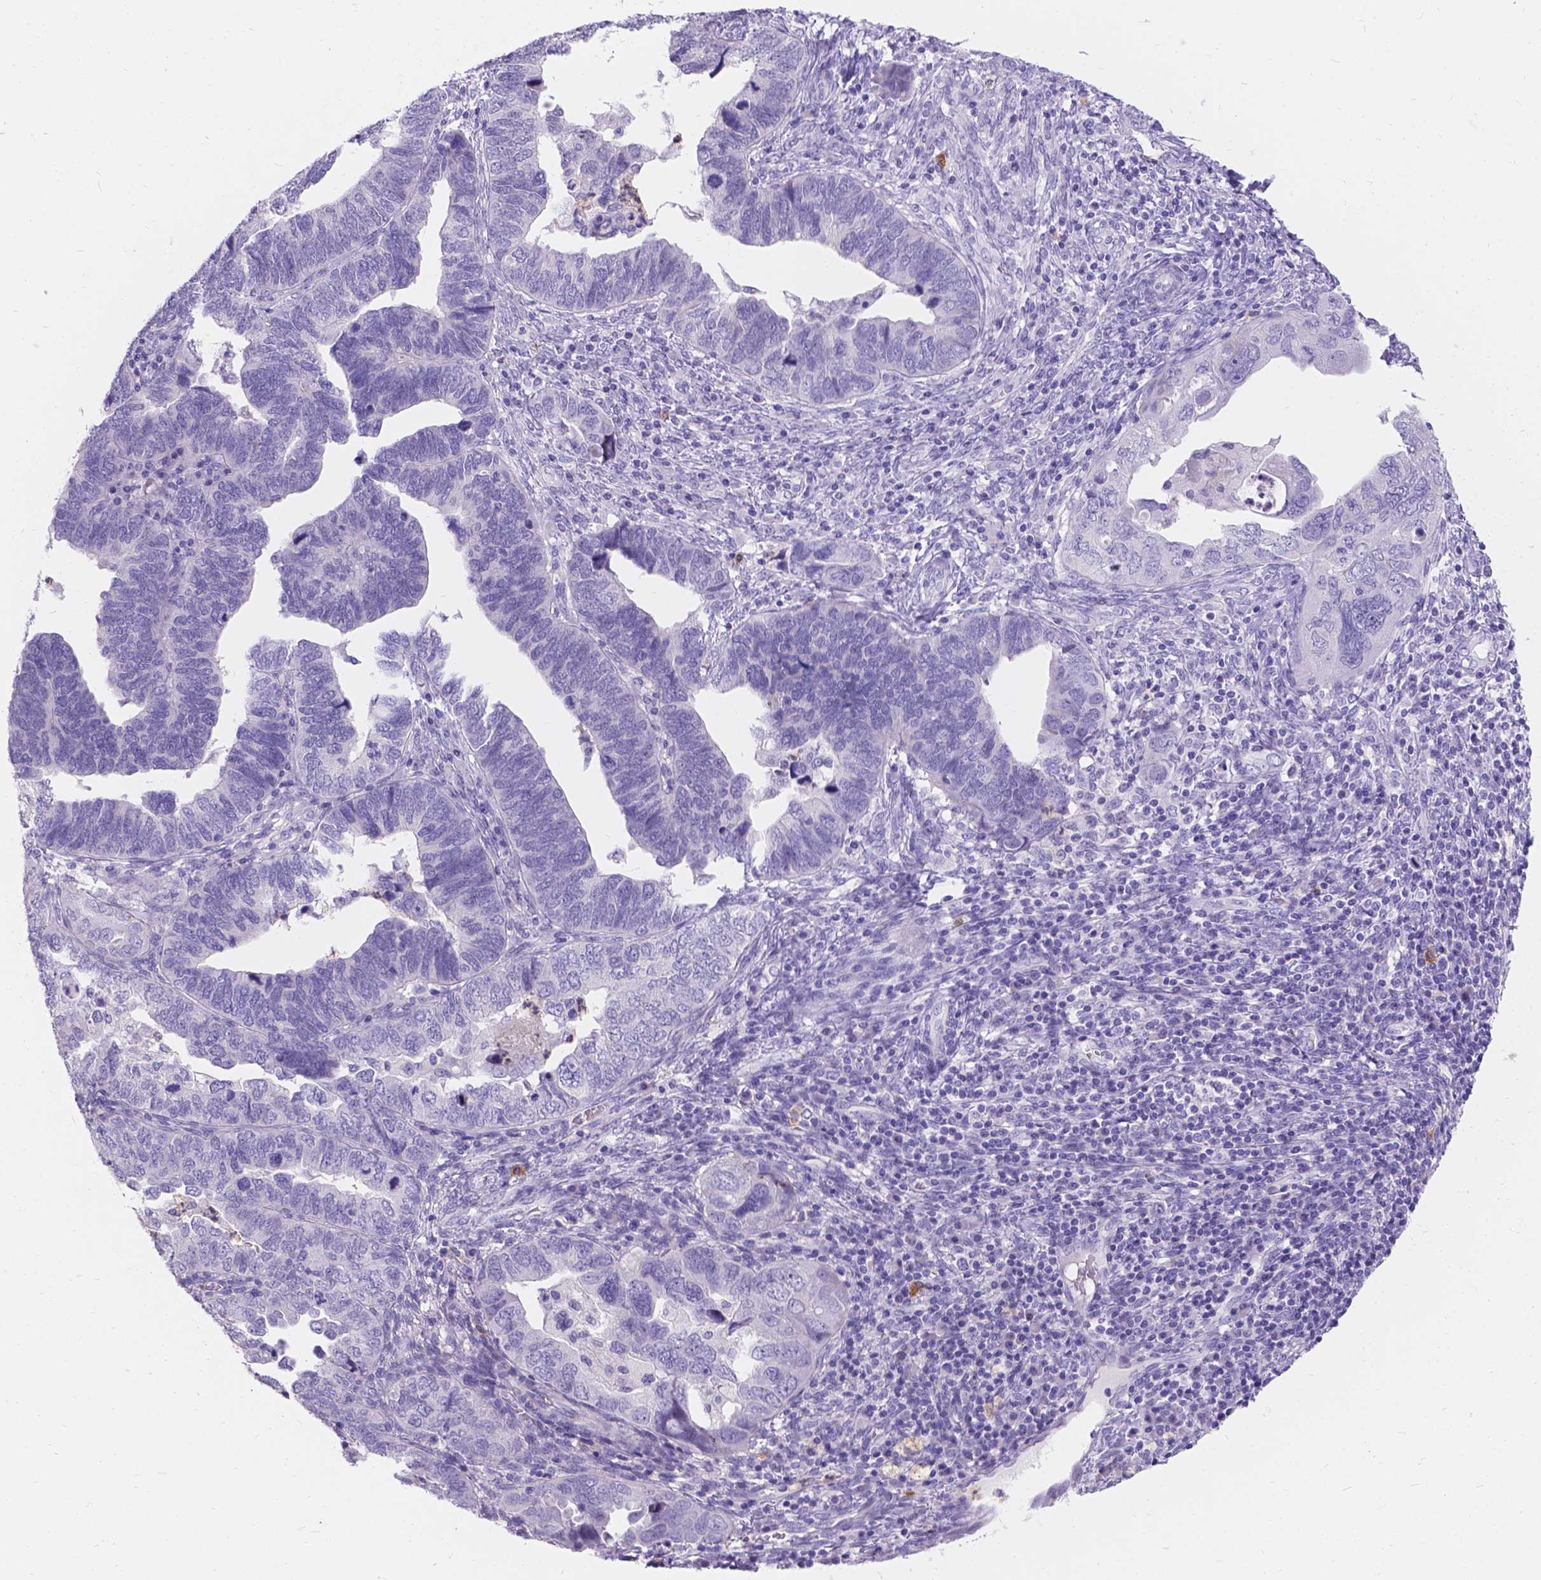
{"staining": {"intensity": "negative", "quantity": "none", "location": "none"}, "tissue": "endometrial cancer", "cell_type": "Tumor cells", "image_type": "cancer", "snomed": [{"axis": "morphology", "description": "Adenocarcinoma, NOS"}, {"axis": "topography", "description": "Endometrium"}], "caption": "The immunohistochemistry image has no significant staining in tumor cells of adenocarcinoma (endometrial) tissue.", "gene": "GNRHR", "patient": {"sex": "female", "age": 79}}